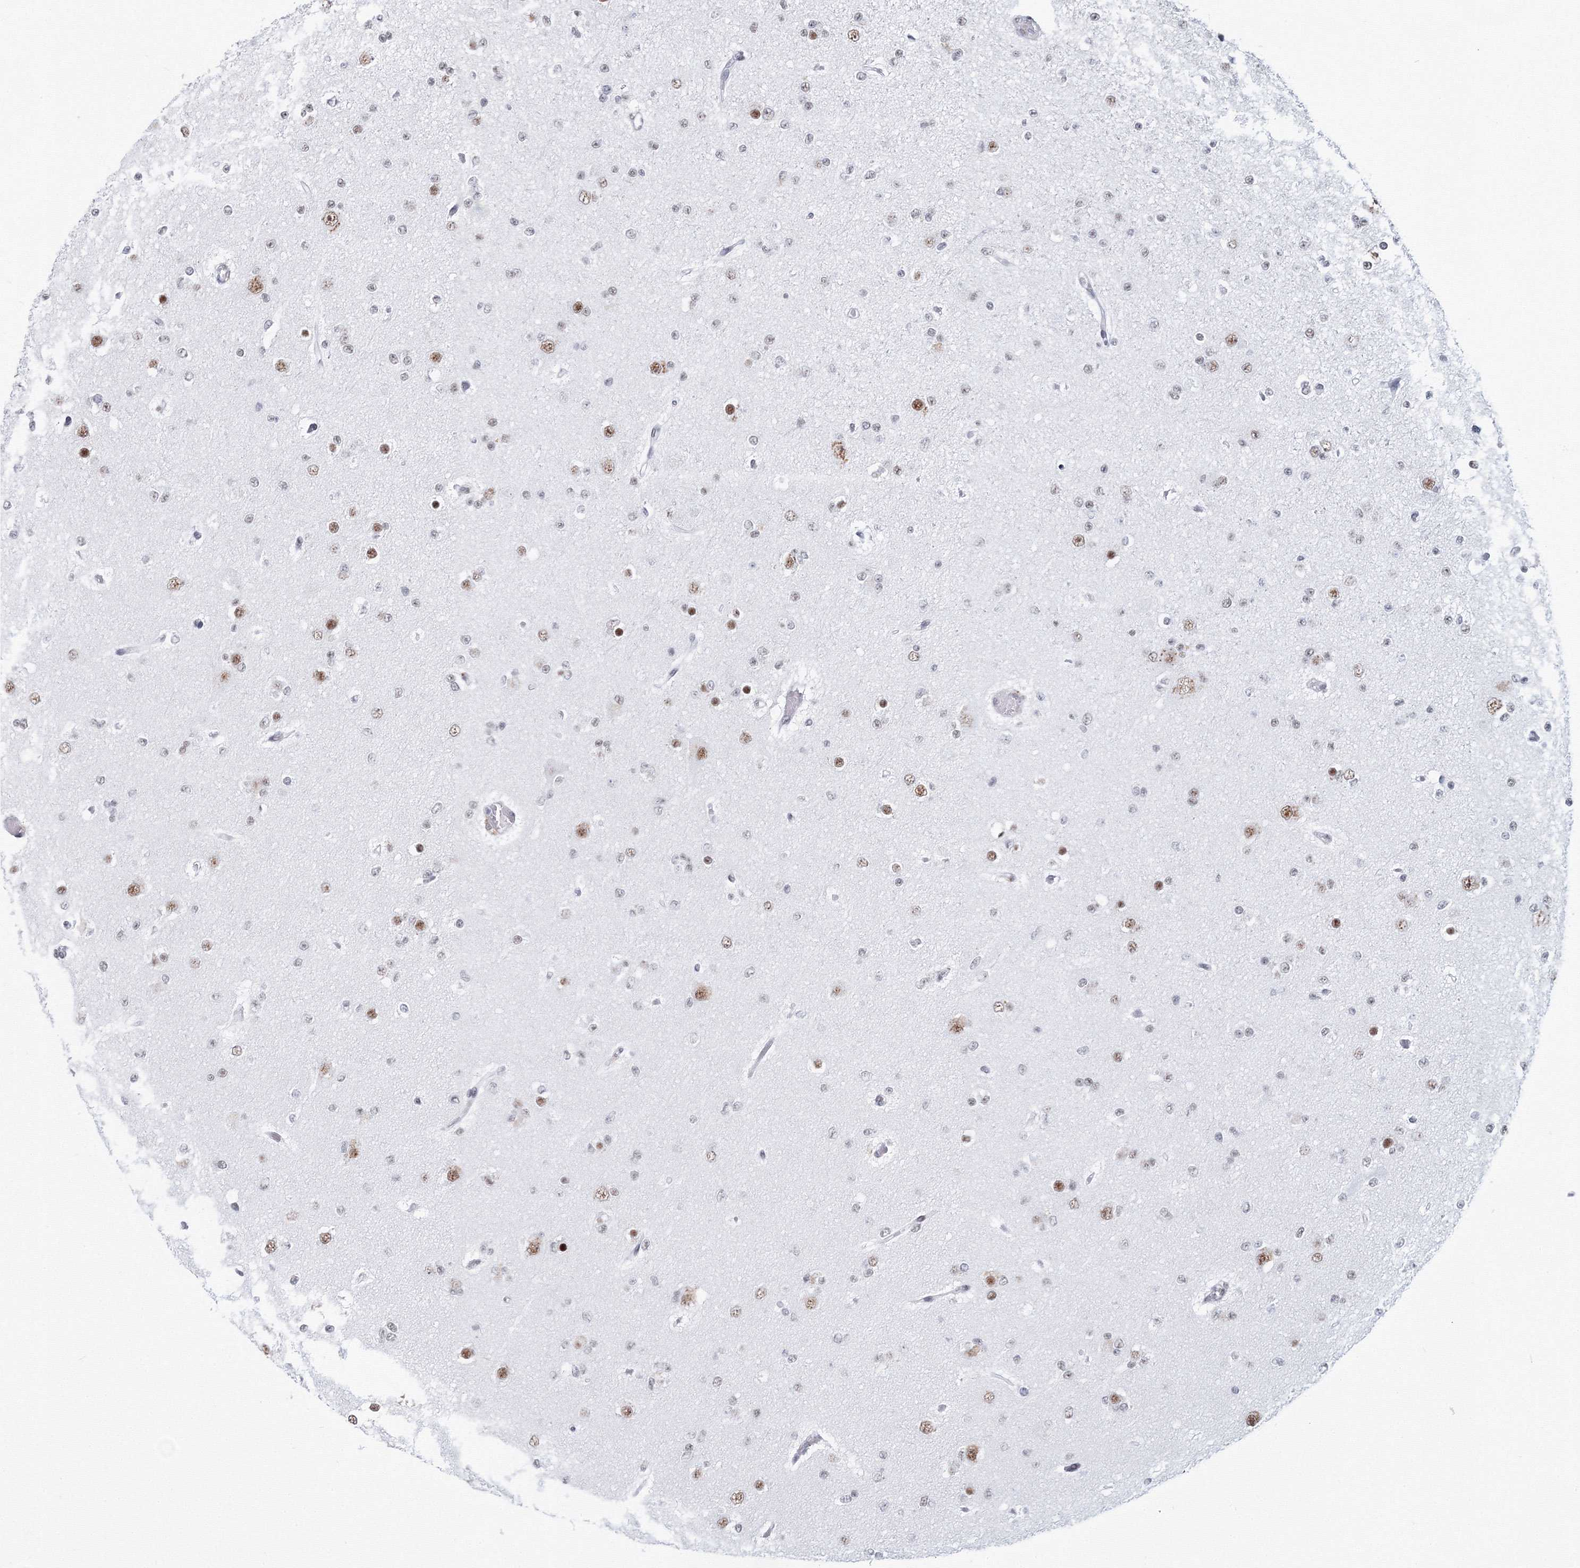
{"staining": {"intensity": "weak", "quantity": "<25%", "location": "nuclear"}, "tissue": "glioma", "cell_type": "Tumor cells", "image_type": "cancer", "snomed": [{"axis": "morphology", "description": "Glioma, malignant, Low grade"}, {"axis": "topography", "description": "Brain"}], "caption": "Immunohistochemistry (IHC) photomicrograph of neoplastic tissue: malignant glioma (low-grade) stained with DAB (3,3'-diaminobenzidine) exhibits no significant protein positivity in tumor cells.", "gene": "SF3B6", "patient": {"sex": "female", "age": 22}}